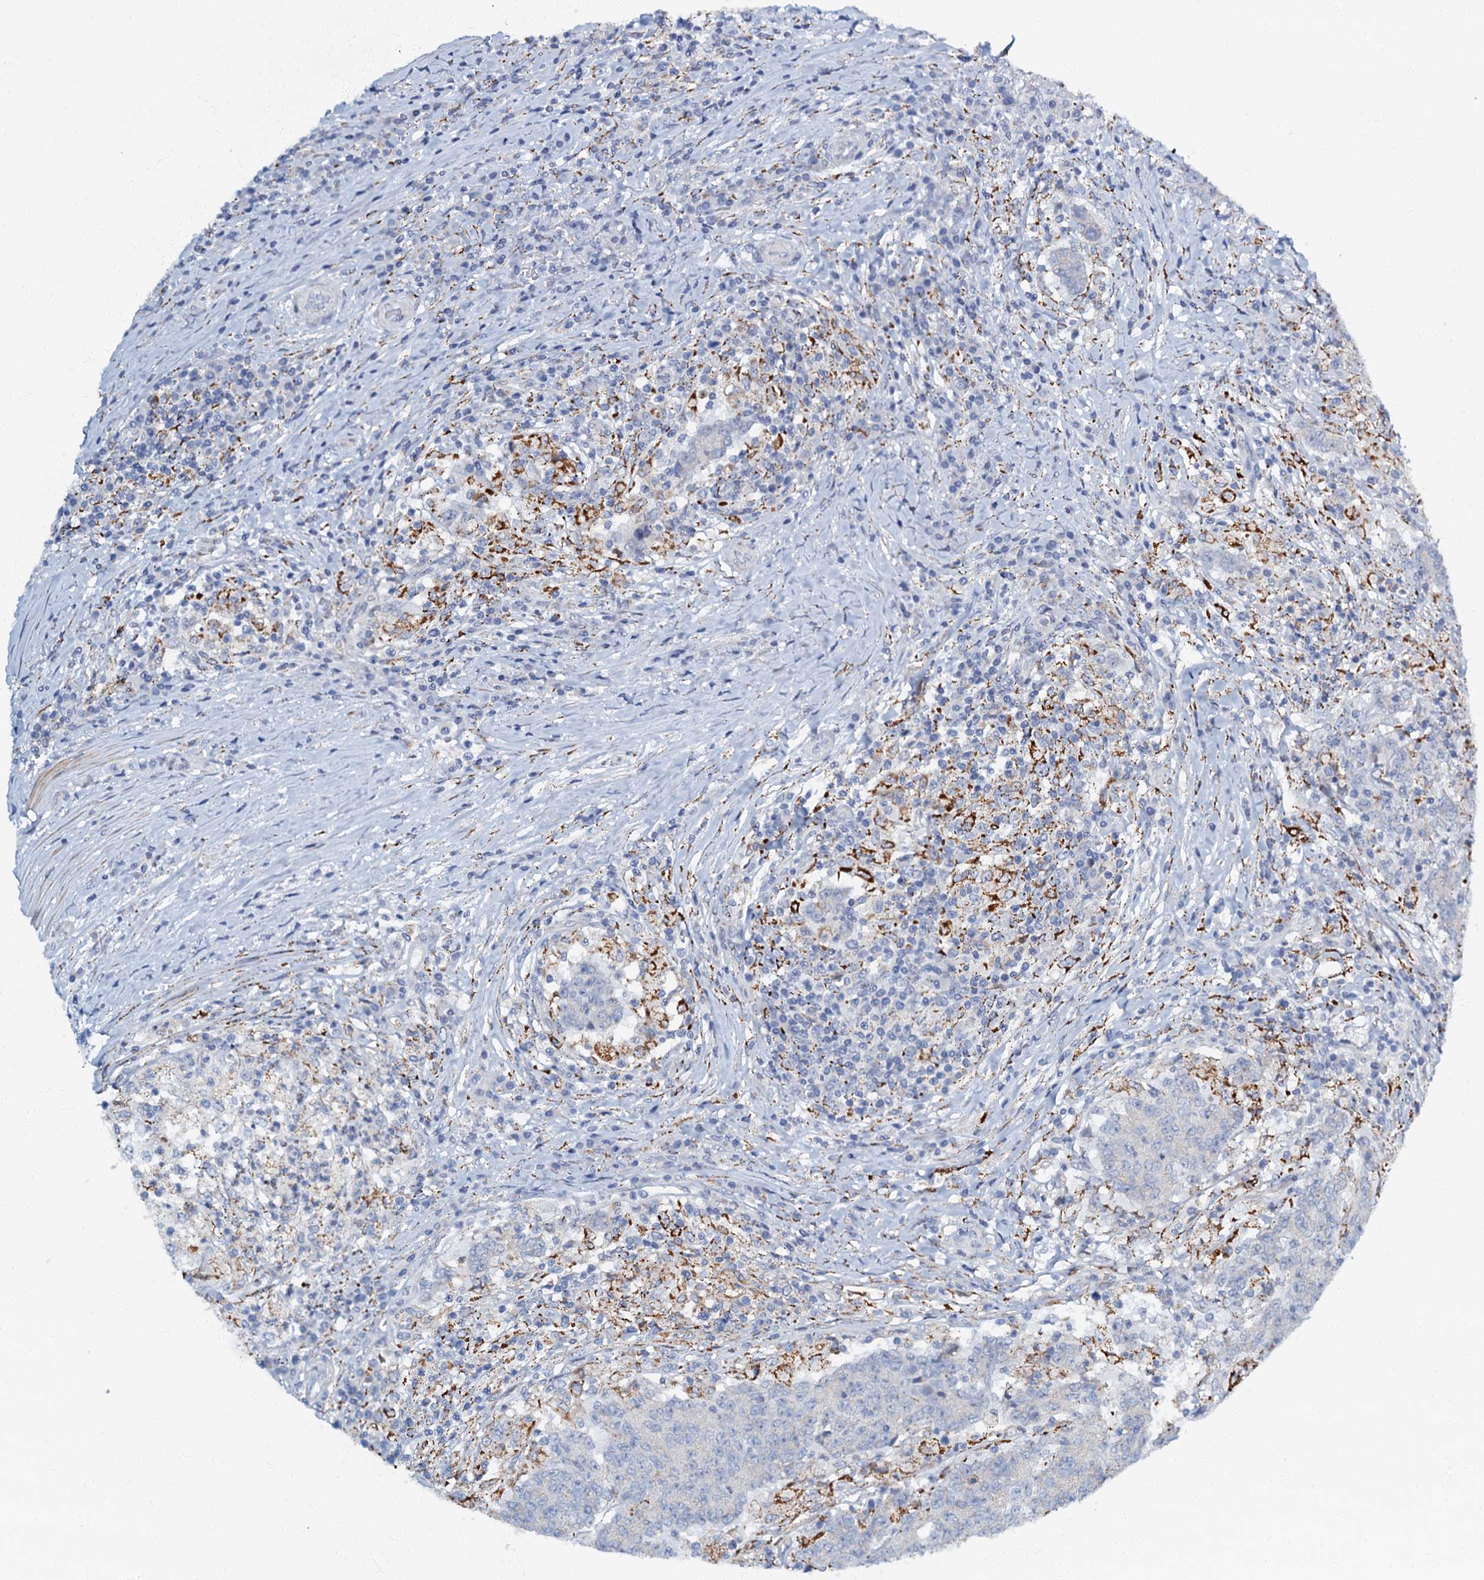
{"staining": {"intensity": "moderate", "quantity": "<25%", "location": "cytoplasmic/membranous"}, "tissue": "colorectal cancer", "cell_type": "Tumor cells", "image_type": "cancer", "snomed": [{"axis": "morphology", "description": "Adenocarcinoma, NOS"}, {"axis": "topography", "description": "Colon"}], "caption": "Human colorectal cancer stained with a brown dye shows moderate cytoplasmic/membranous positive expression in approximately <25% of tumor cells.", "gene": "OLAH", "patient": {"sex": "female", "age": 75}}